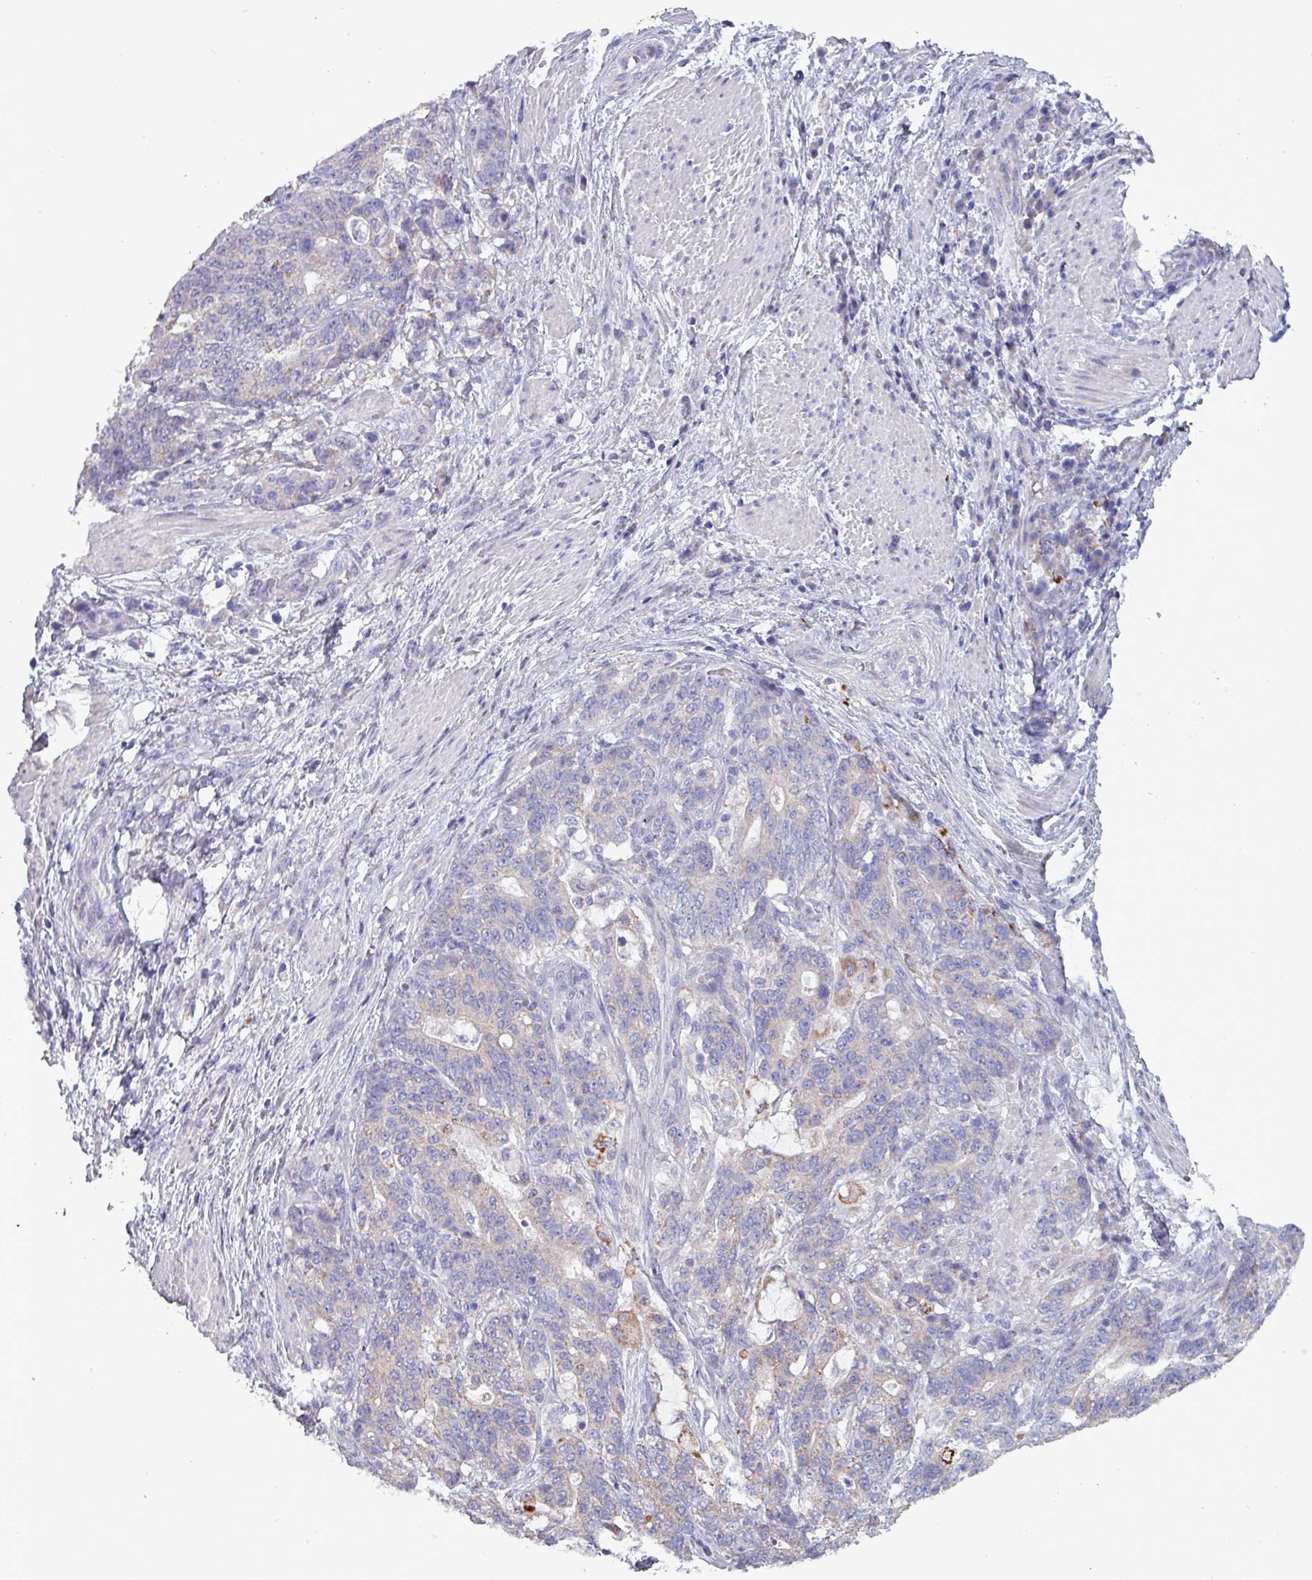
{"staining": {"intensity": "weak", "quantity": "<25%", "location": "cytoplasmic/membranous"}, "tissue": "stomach cancer", "cell_type": "Tumor cells", "image_type": "cancer", "snomed": [{"axis": "morphology", "description": "Normal tissue, NOS"}, {"axis": "morphology", "description": "Adenocarcinoma, NOS"}, {"axis": "topography", "description": "Stomach"}], "caption": "Tumor cells are negative for protein expression in human adenocarcinoma (stomach).", "gene": "HSD3B7", "patient": {"sex": "female", "age": 64}}